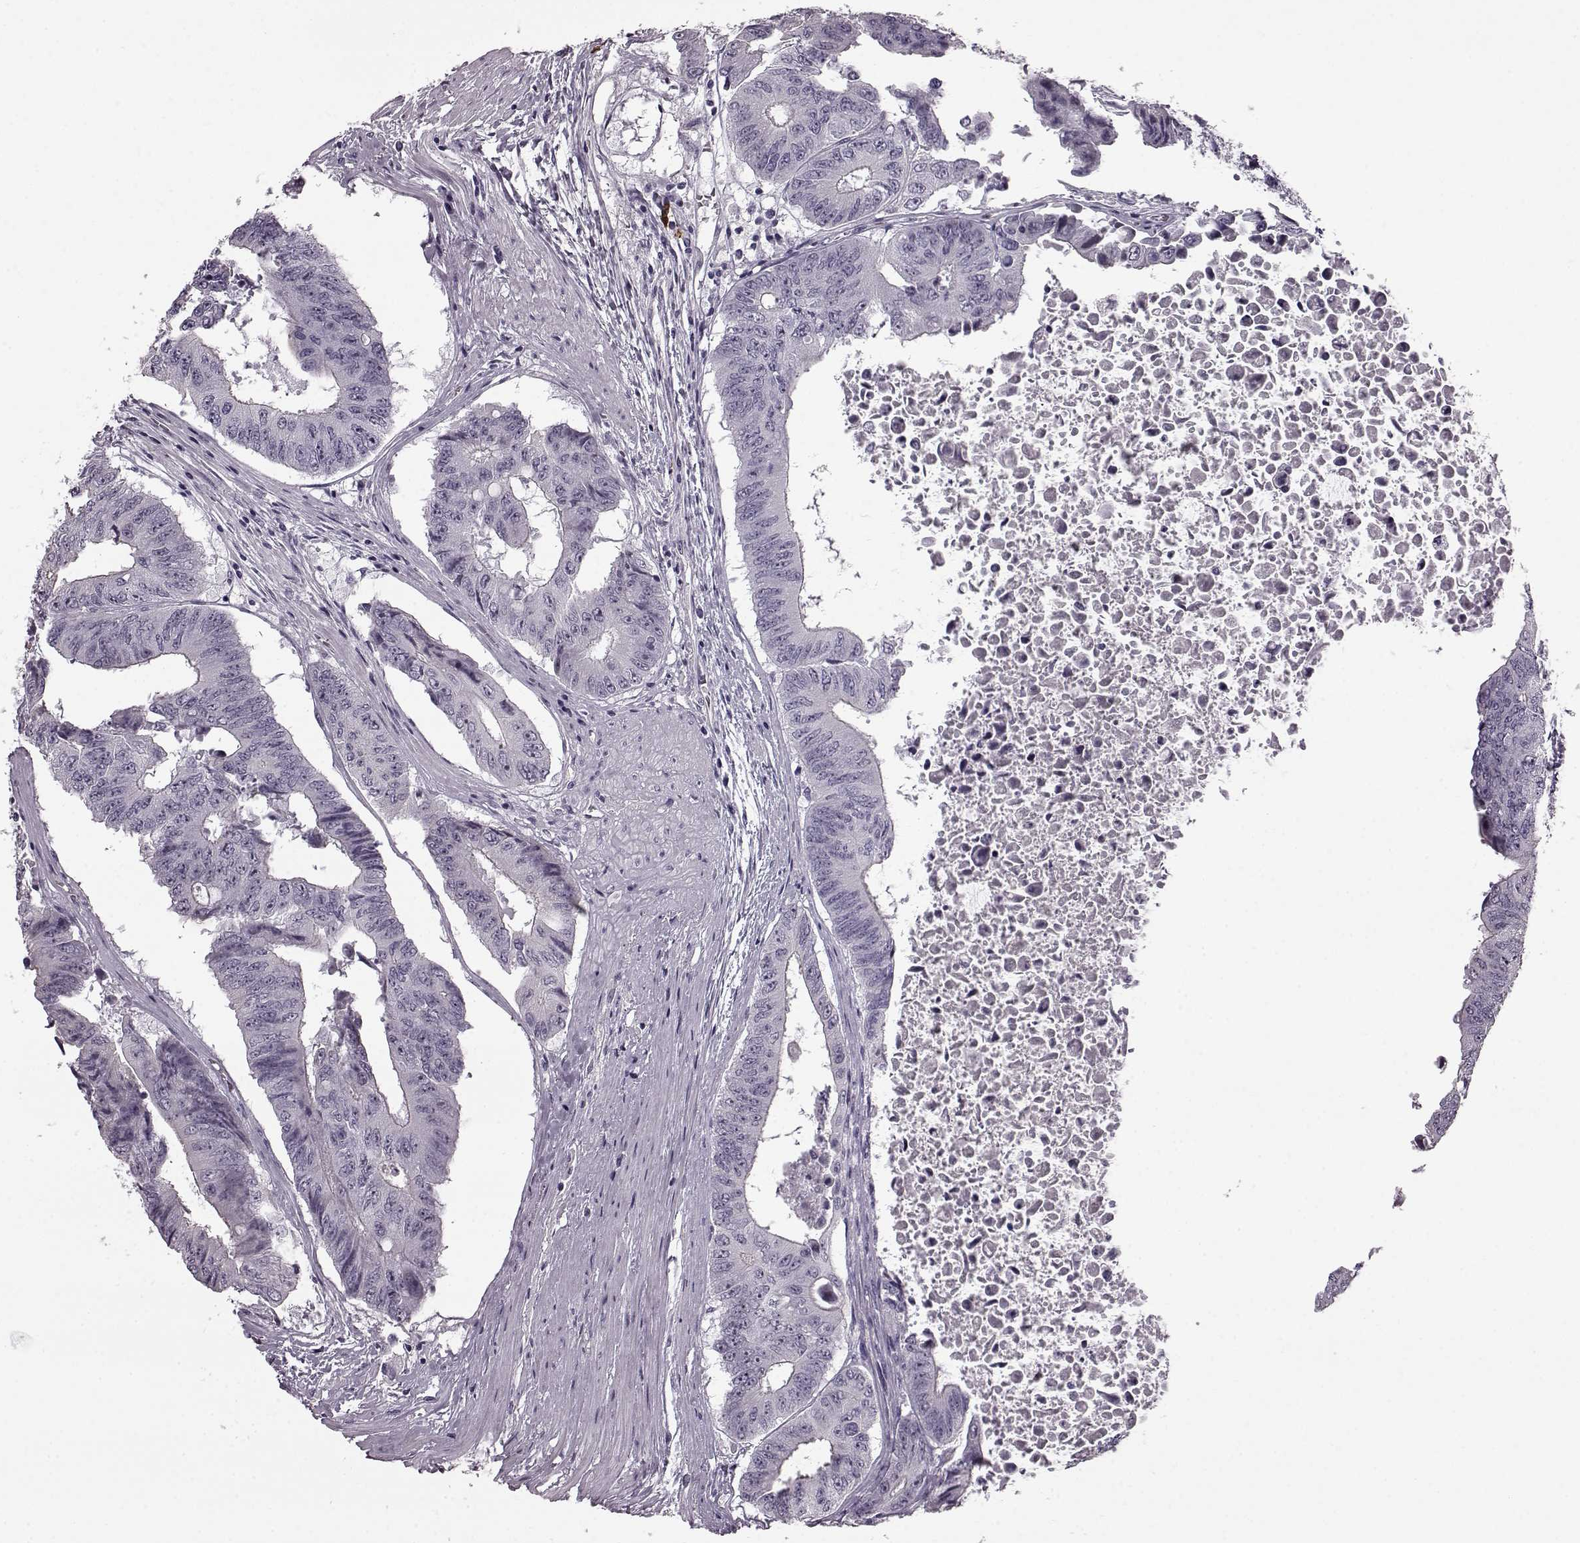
{"staining": {"intensity": "negative", "quantity": "none", "location": "none"}, "tissue": "colorectal cancer", "cell_type": "Tumor cells", "image_type": "cancer", "snomed": [{"axis": "morphology", "description": "Adenocarcinoma, NOS"}, {"axis": "topography", "description": "Rectum"}], "caption": "Colorectal adenocarcinoma was stained to show a protein in brown. There is no significant staining in tumor cells. Nuclei are stained in blue.", "gene": "PRPH2", "patient": {"sex": "male", "age": 59}}